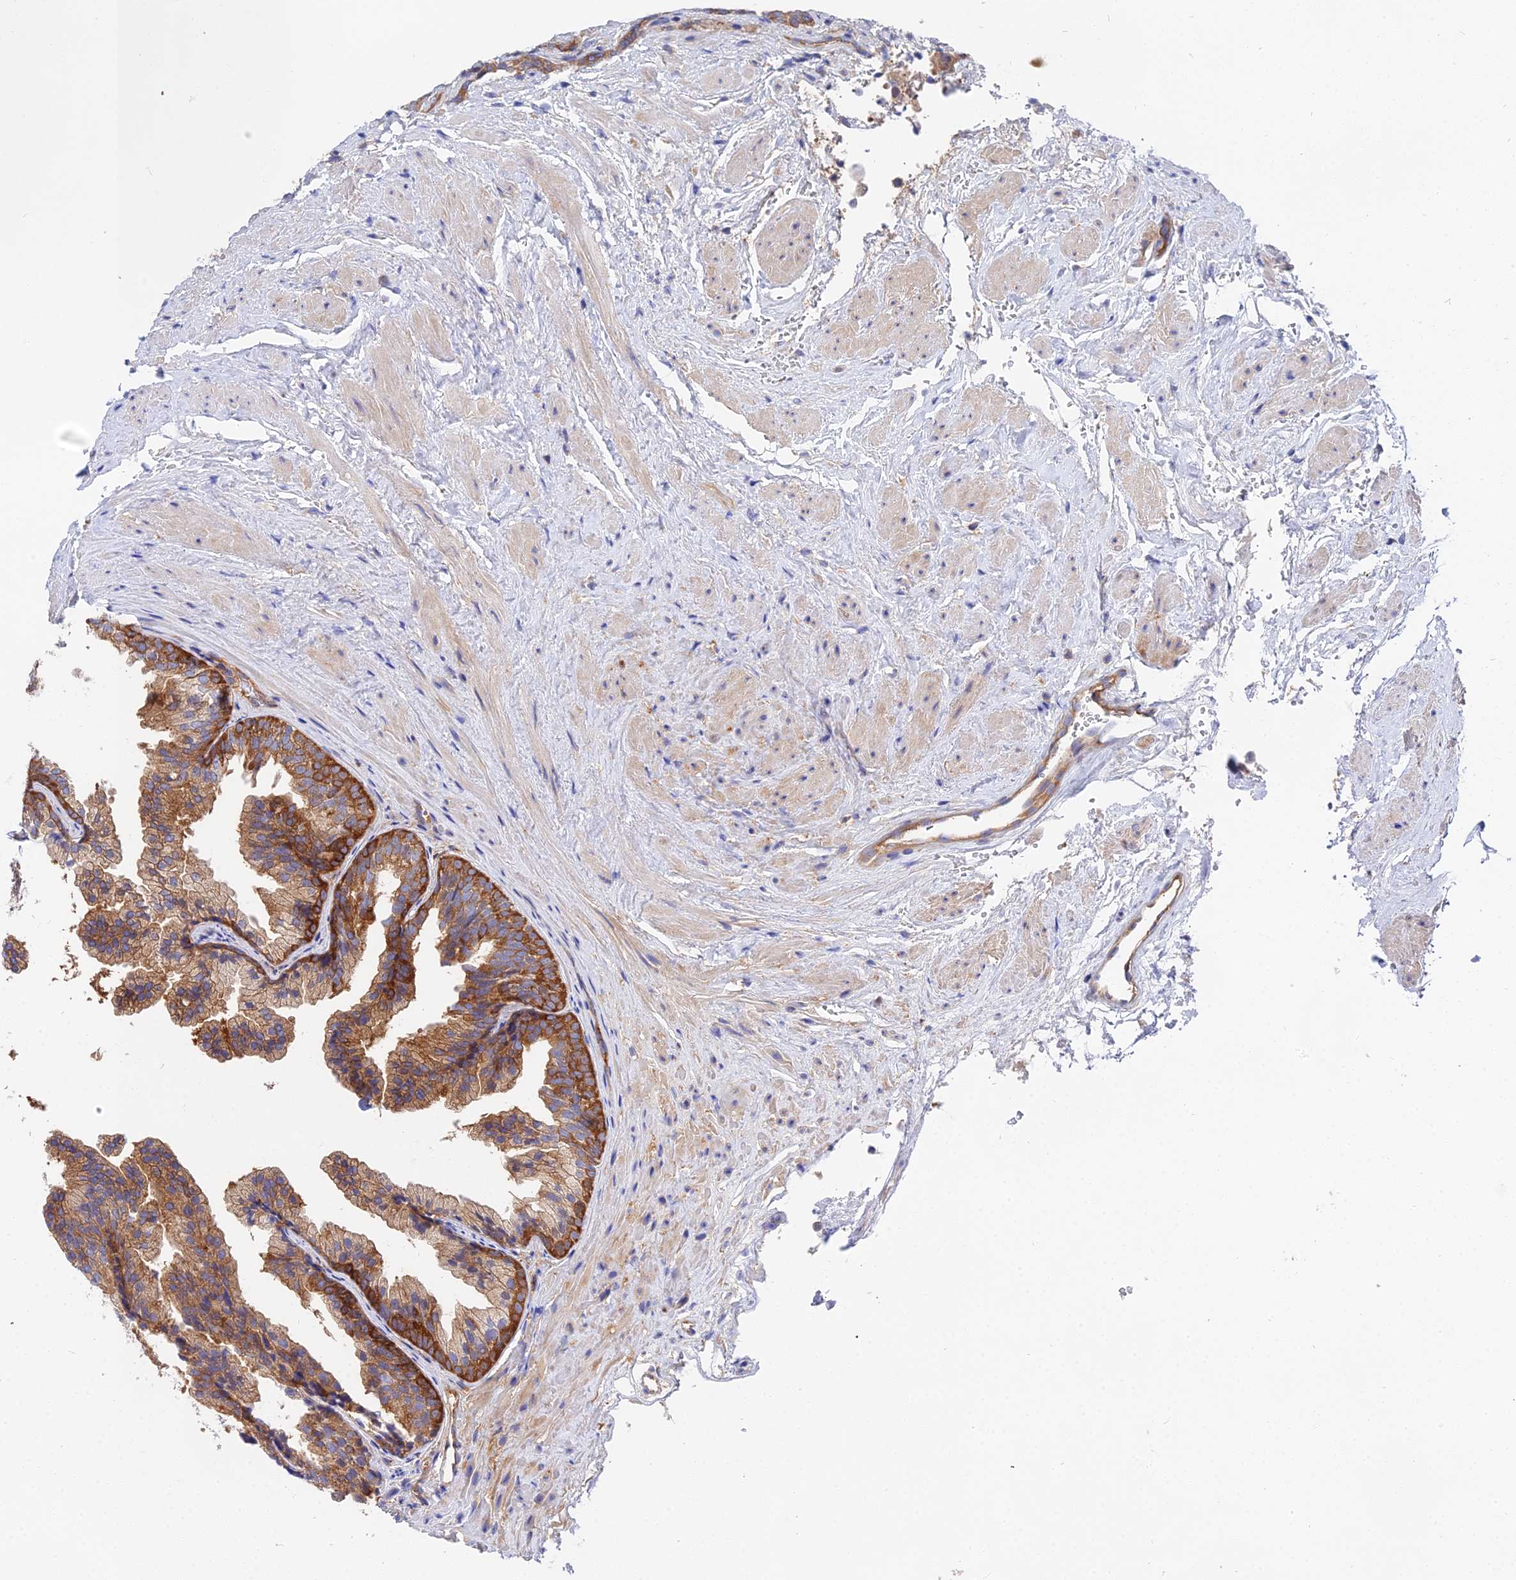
{"staining": {"intensity": "strong", "quantity": ">75%", "location": "cytoplasmic/membranous"}, "tissue": "prostate", "cell_type": "Glandular cells", "image_type": "normal", "snomed": [{"axis": "morphology", "description": "Normal tissue, NOS"}, {"axis": "topography", "description": "Prostate"}], "caption": "DAB (3,3'-diaminobenzidine) immunohistochemical staining of unremarkable human prostate exhibits strong cytoplasmic/membranous protein staining in about >75% of glandular cells. (IHC, brightfield microscopy, high magnification).", "gene": "PPP2R2A", "patient": {"sex": "male", "age": 76}}